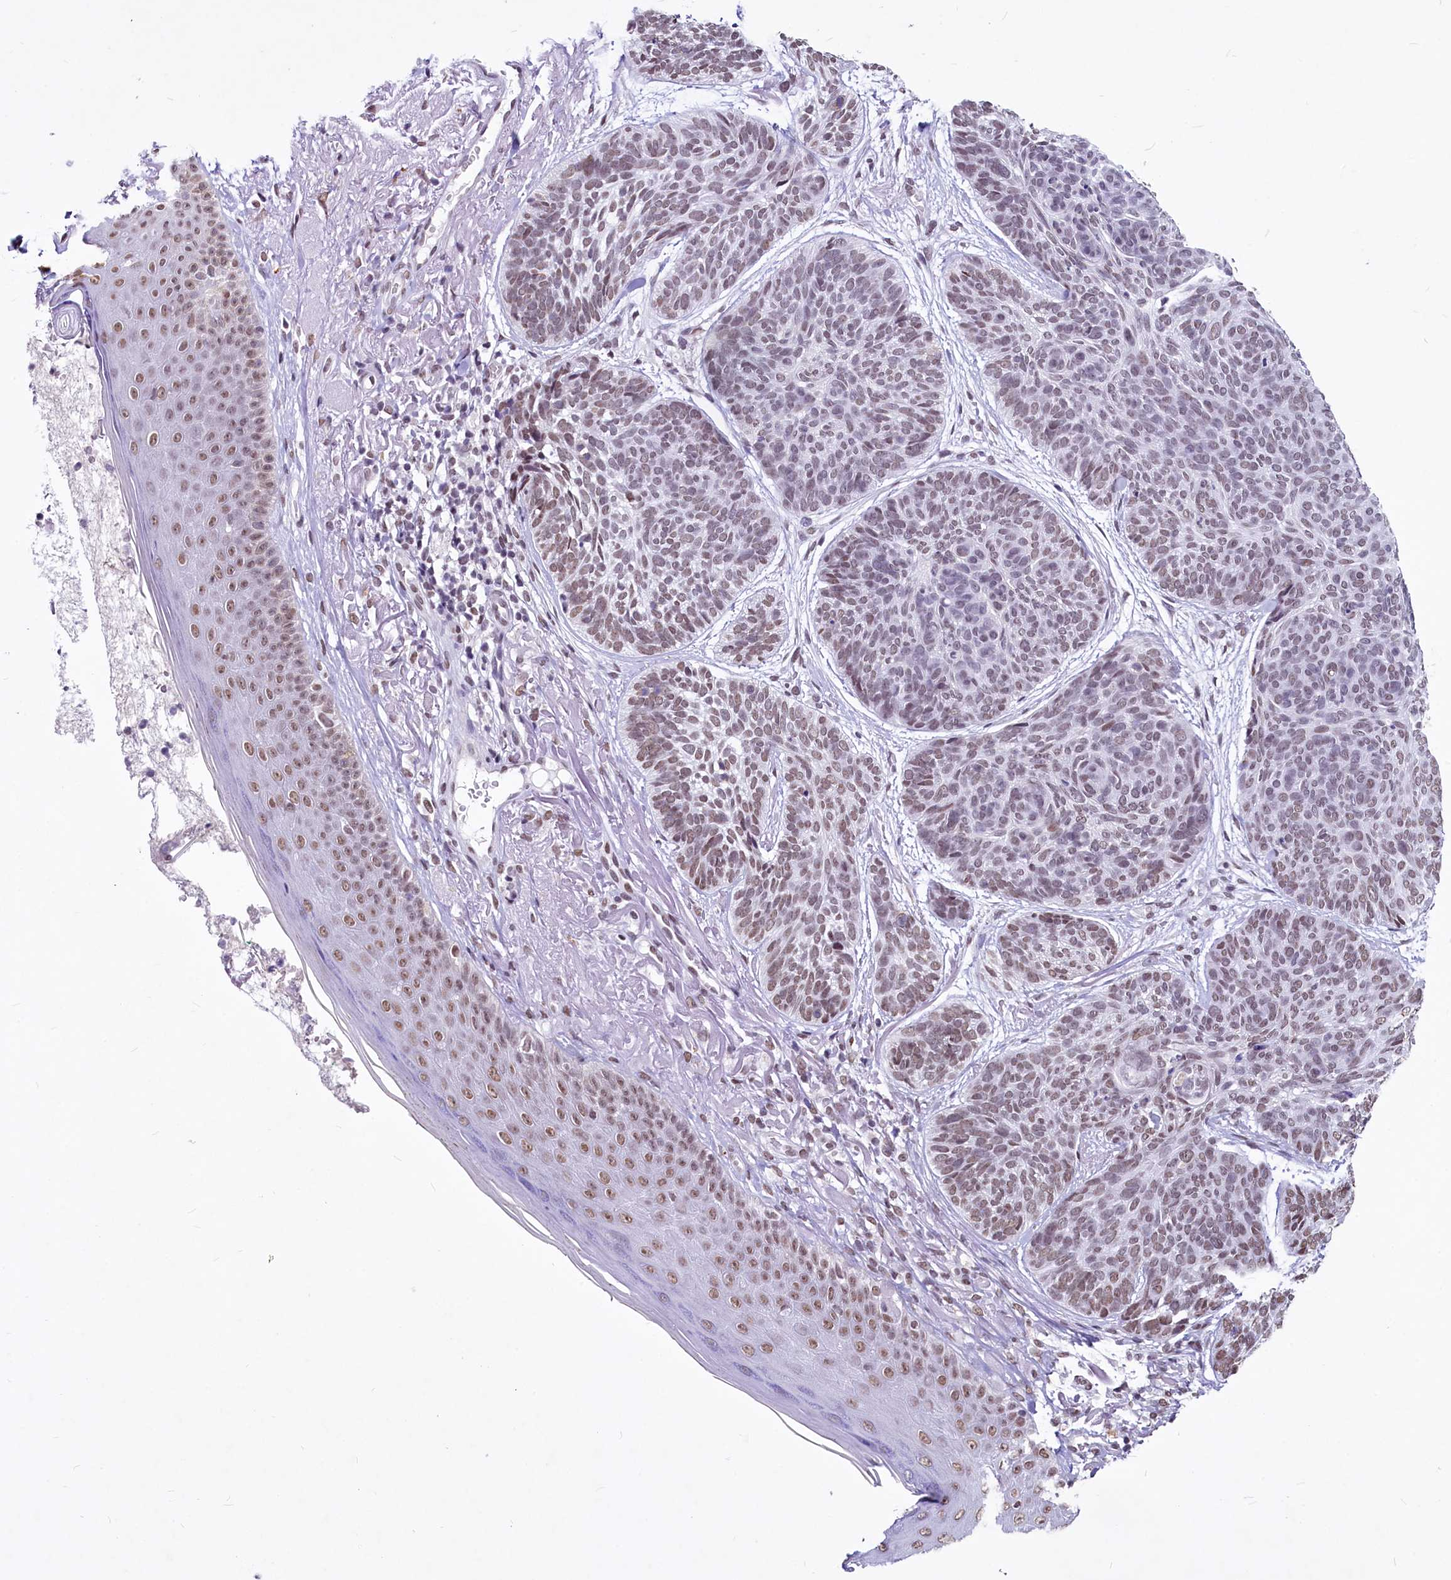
{"staining": {"intensity": "weak", "quantity": ">75%", "location": "nuclear"}, "tissue": "skin cancer", "cell_type": "Tumor cells", "image_type": "cancer", "snomed": [{"axis": "morphology", "description": "Normal tissue, NOS"}, {"axis": "morphology", "description": "Basal cell carcinoma"}, {"axis": "topography", "description": "Skin"}], "caption": "Immunohistochemical staining of human skin basal cell carcinoma demonstrates low levels of weak nuclear positivity in about >75% of tumor cells.", "gene": "PARPBP", "patient": {"sex": "male", "age": 66}}